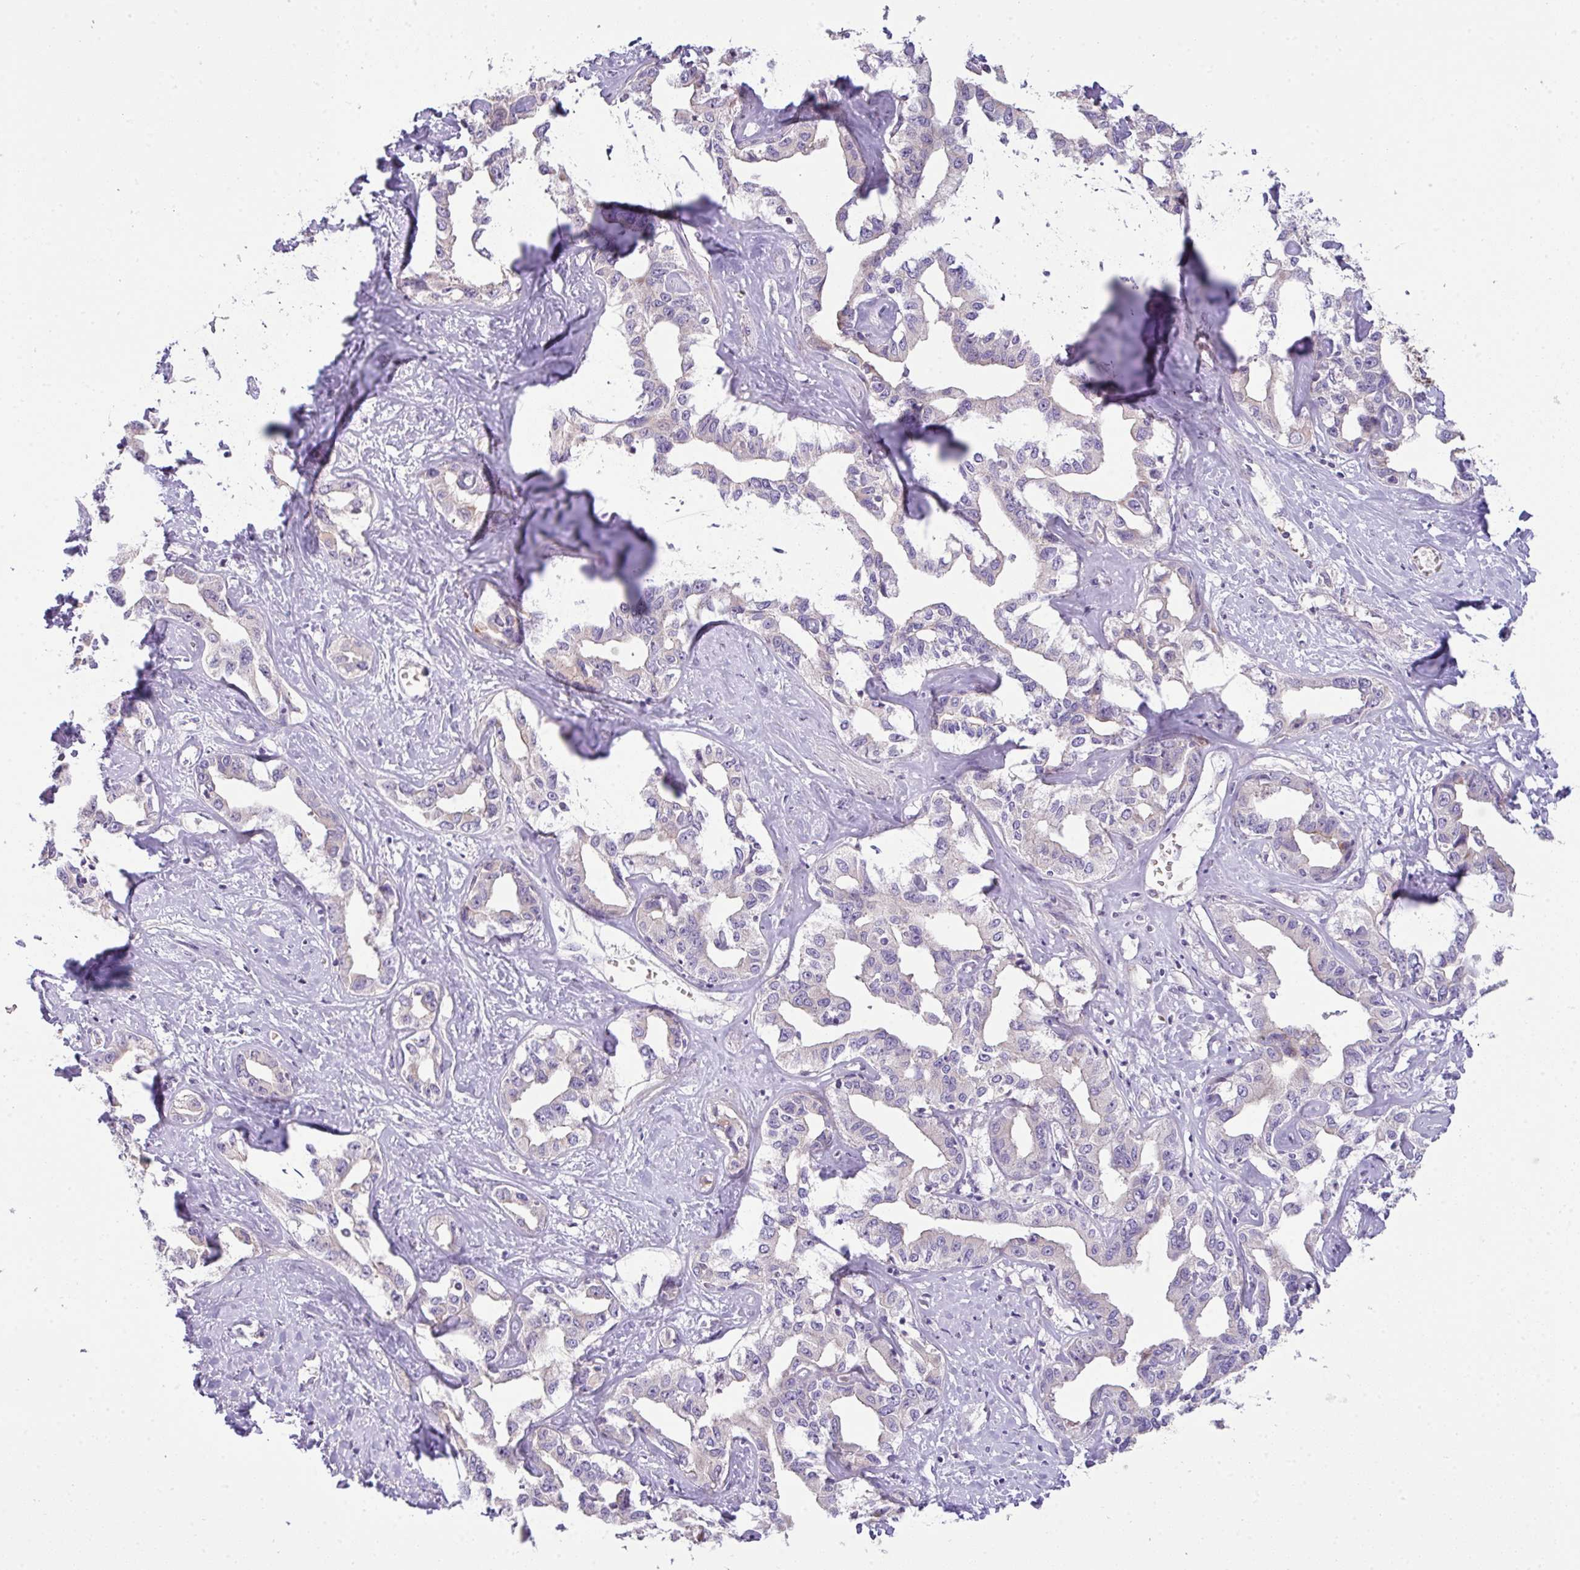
{"staining": {"intensity": "negative", "quantity": "none", "location": "none"}, "tissue": "liver cancer", "cell_type": "Tumor cells", "image_type": "cancer", "snomed": [{"axis": "morphology", "description": "Cholangiocarcinoma"}, {"axis": "topography", "description": "Liver"}], "caption": "An immunohistochemistry (IHC) histopathology image of cholangiocarcinoma (liver) is shown. There is no staining in tumor cells of cholangiocarcinoma (liver).", "gene": "PIK3R5", "patient": {"sex": "male", "age": 59}}